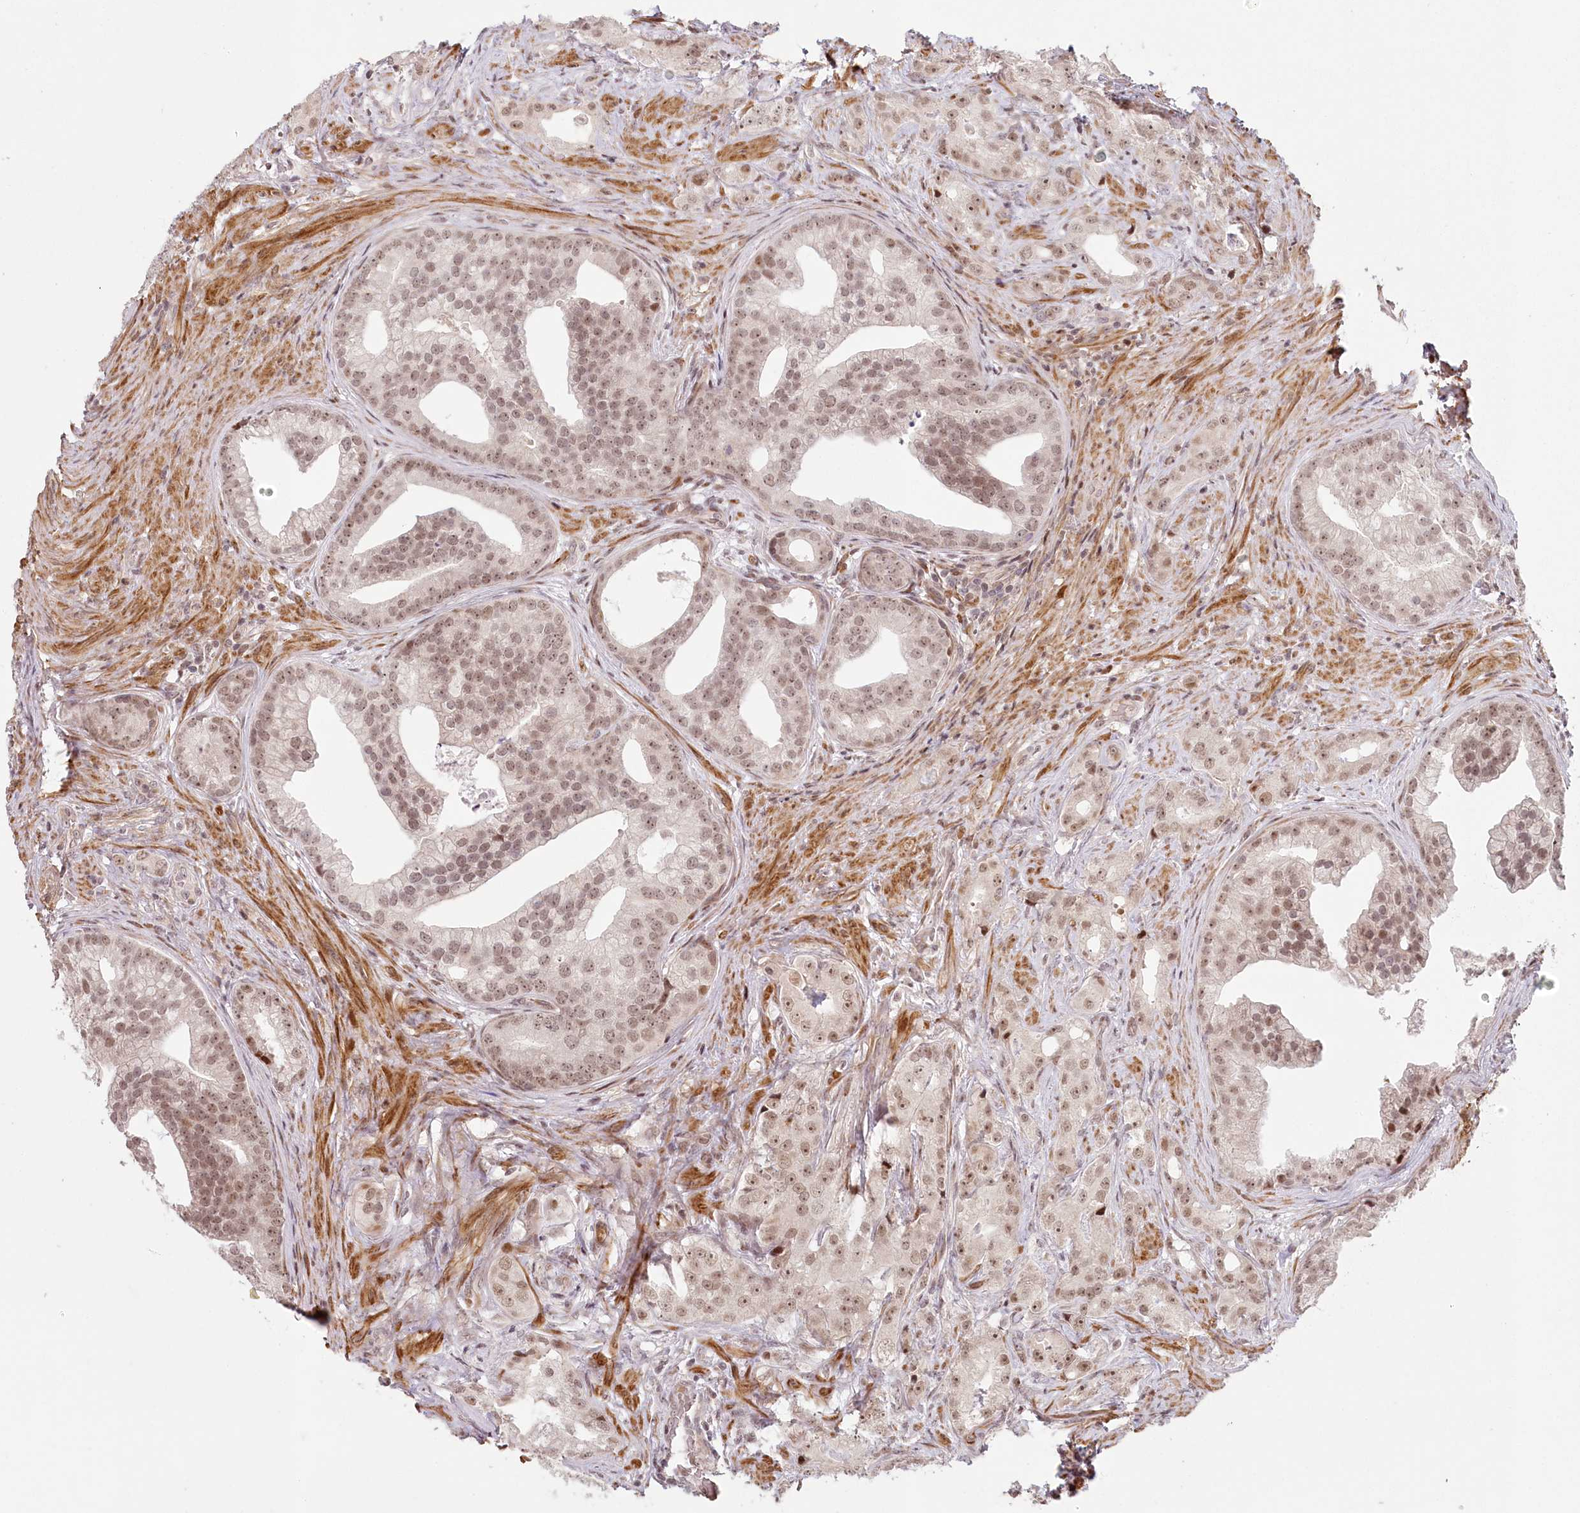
{"staining": {"intensity": "weak", "quantity": ">75%", "location": "nuclear"}, "tissue": "prostate cancer", "cell_type": "Tumor cells", "image_type": "cancer", "snomed": [{"axis": "morphology", "description": "Adenocarcinoma, Low grade"}, {"axis": "topography", "description": "Prostate"}], "caption": "Immunohistochemical staining of prostate cancer reveals low levels of weak nuclear staining in about >75% of tumor cells. (Stains: DAB in brown, nuclei in blue, Microscopy: brightfield microscopy at high magnification).", "gene": "FAM204A", "patient": {"sex": "male", "age": 71}}